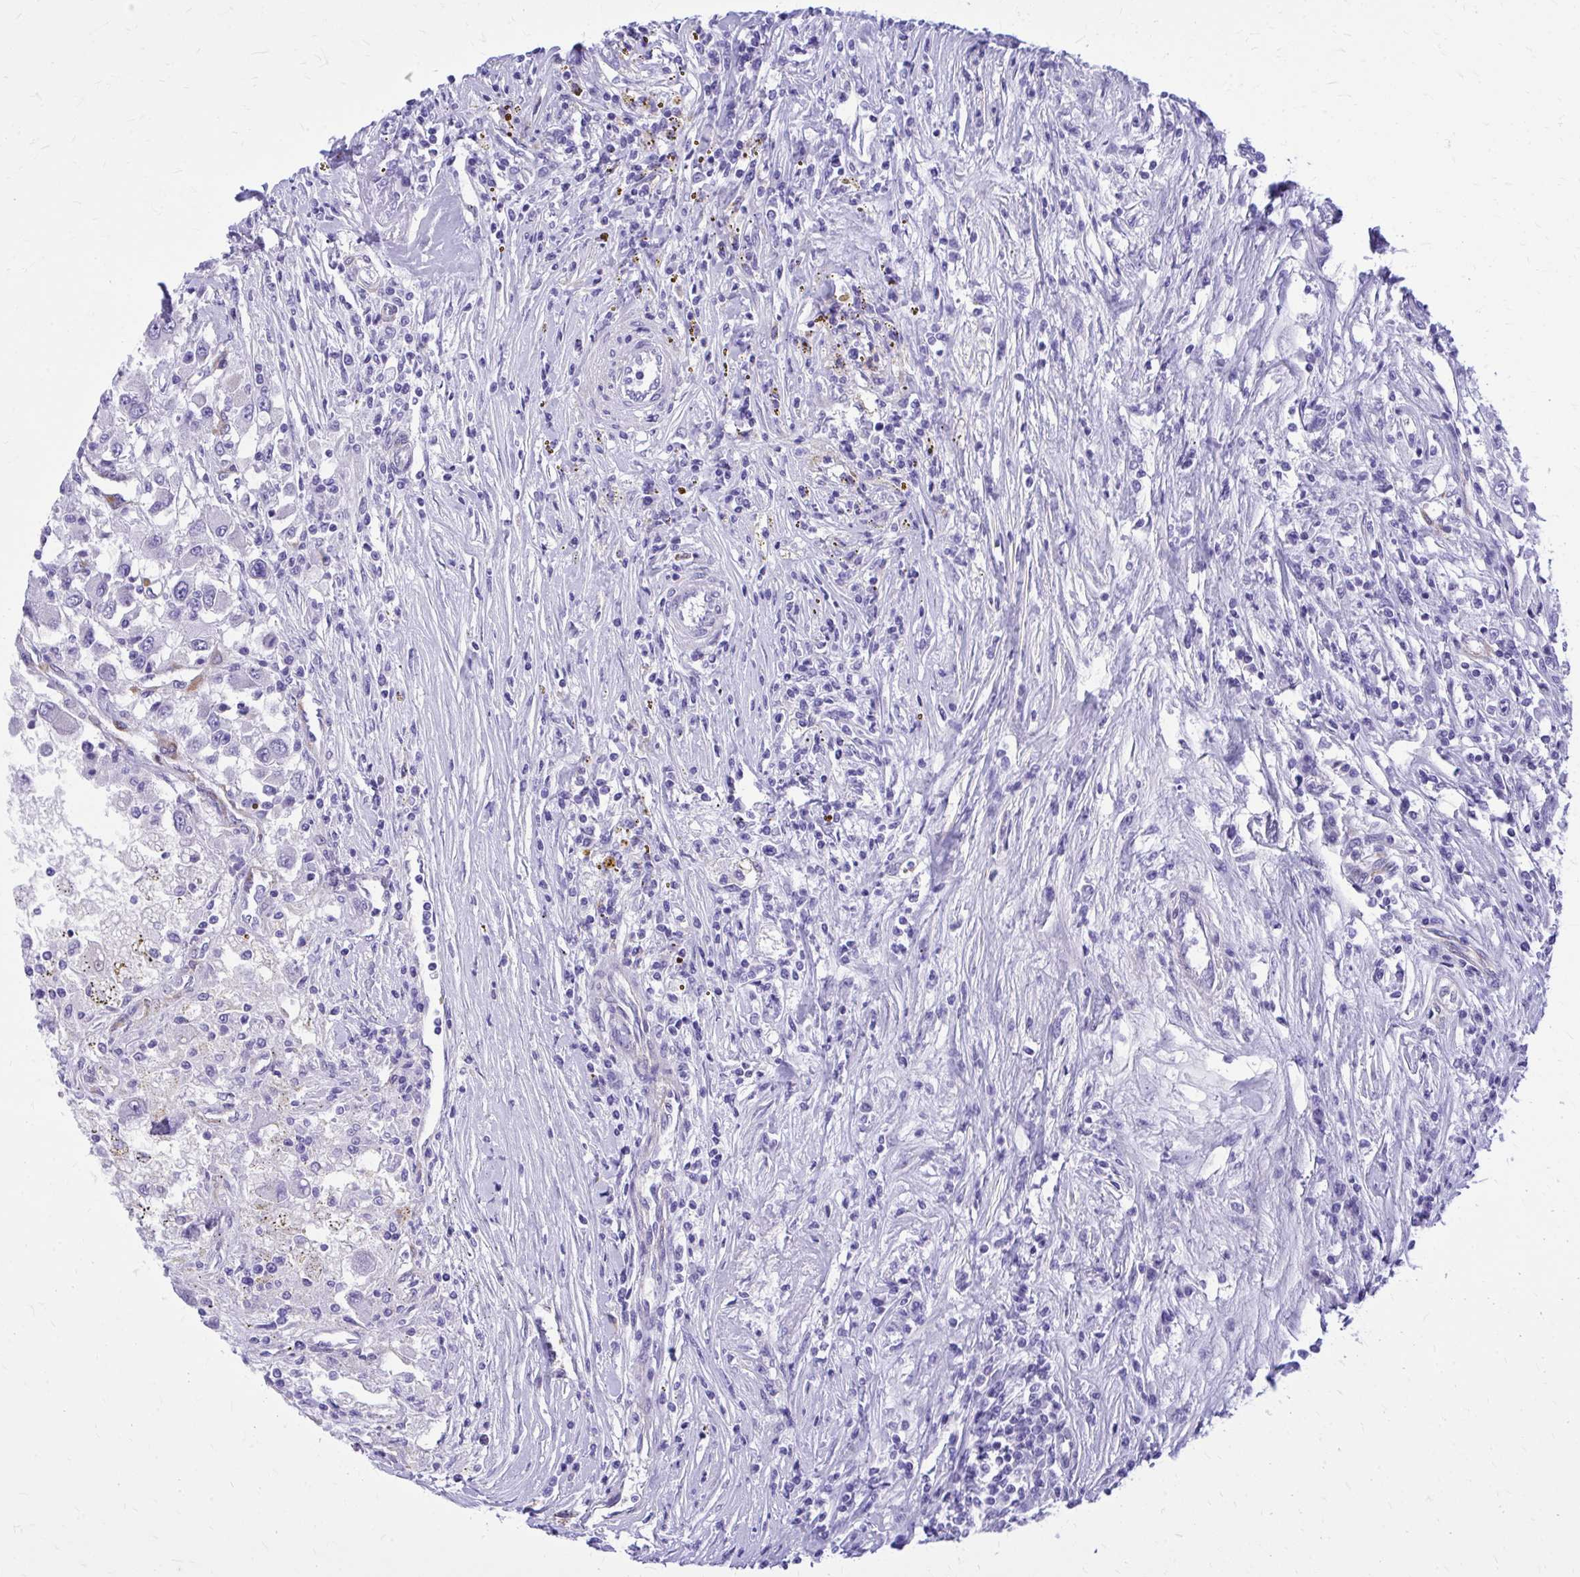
{"staining": {"intensity": "negative", "quantity": "none", "location": "none"}, "tissue": "renal cancer", "cell_type": "Tumor cells", "image_type": "cancer", "snomed": [{"axis": "morphology", "description": "Adenocarcinoma, NOS"}, {"axis": "topography", "description": "Kidney"}], "caption": "An IHC photomicrograph of renal cancer (adenocarcinoma) is shown. There is no staining in tumor cells of renal cancer (adenocarcinoma). The staining is performed using DAB (3,3'-diaminobenzidine) brown chromogen with nuclei counter-stained in using hematoxylin.", "gene": "EPB41L1", "patient": {"sex": "female", "age": 67}}